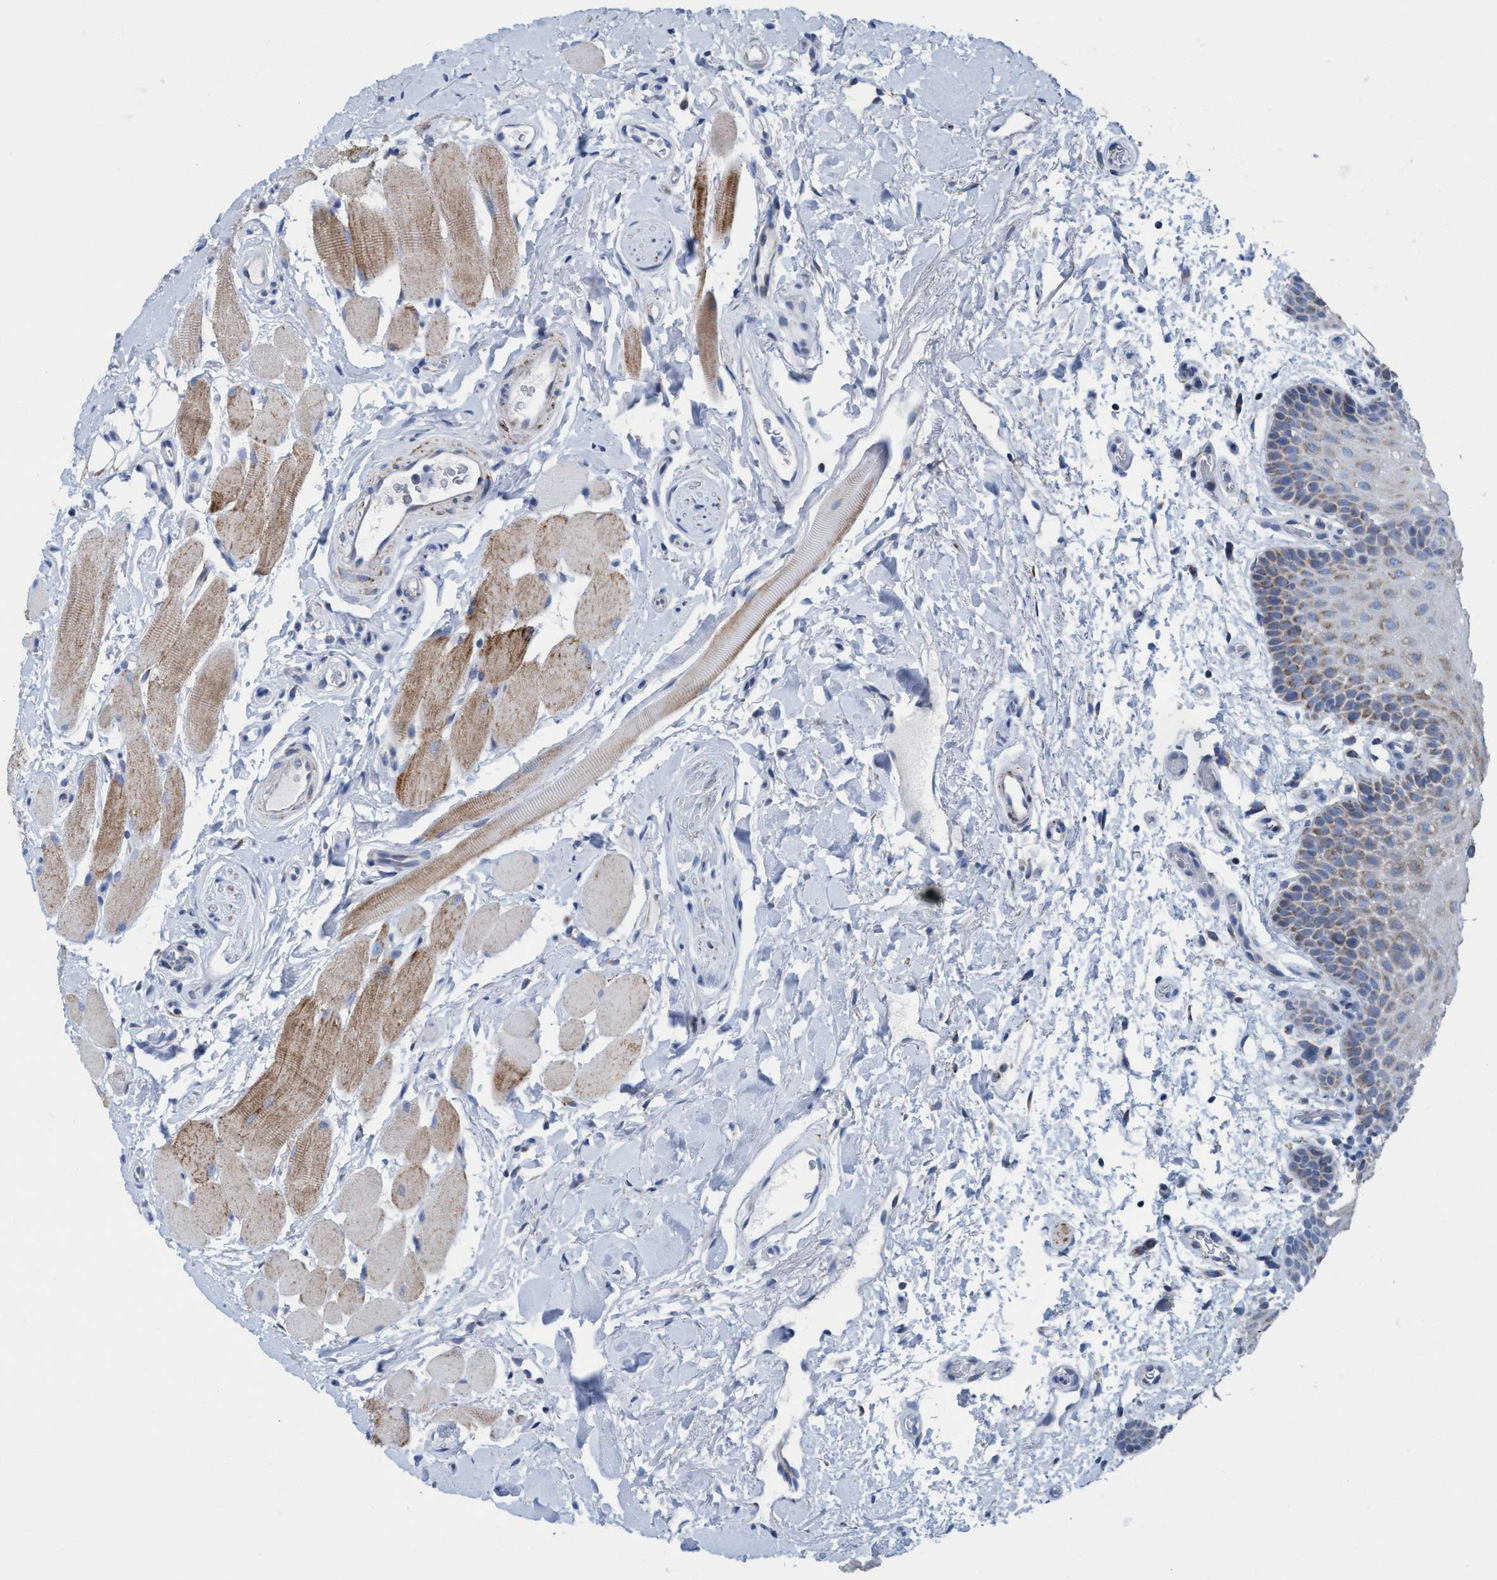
{"staining": {"intensity": "moderate", "quantity": "<25%", "location": "cytoplasmic/membranous"}, "tissue": "oral mucosa", "cell_type": "Squamous epithelial cells", "image_type": "normal", "snomed": [{"axis": "morphology", "description": "Normal tissue, NOS"}, {"axis": "topography", "description": "Oral tissue"}], "caption": "Immunohistochemistry micrograph of normal oral mucosa stained for a protein (brown), which shows low levels of moderate cytoplasmic/membranous staining in about <25% of squamous epithelial cells.", "gene": "GGA3", "patient": {"sex": "male", "age": 62}}